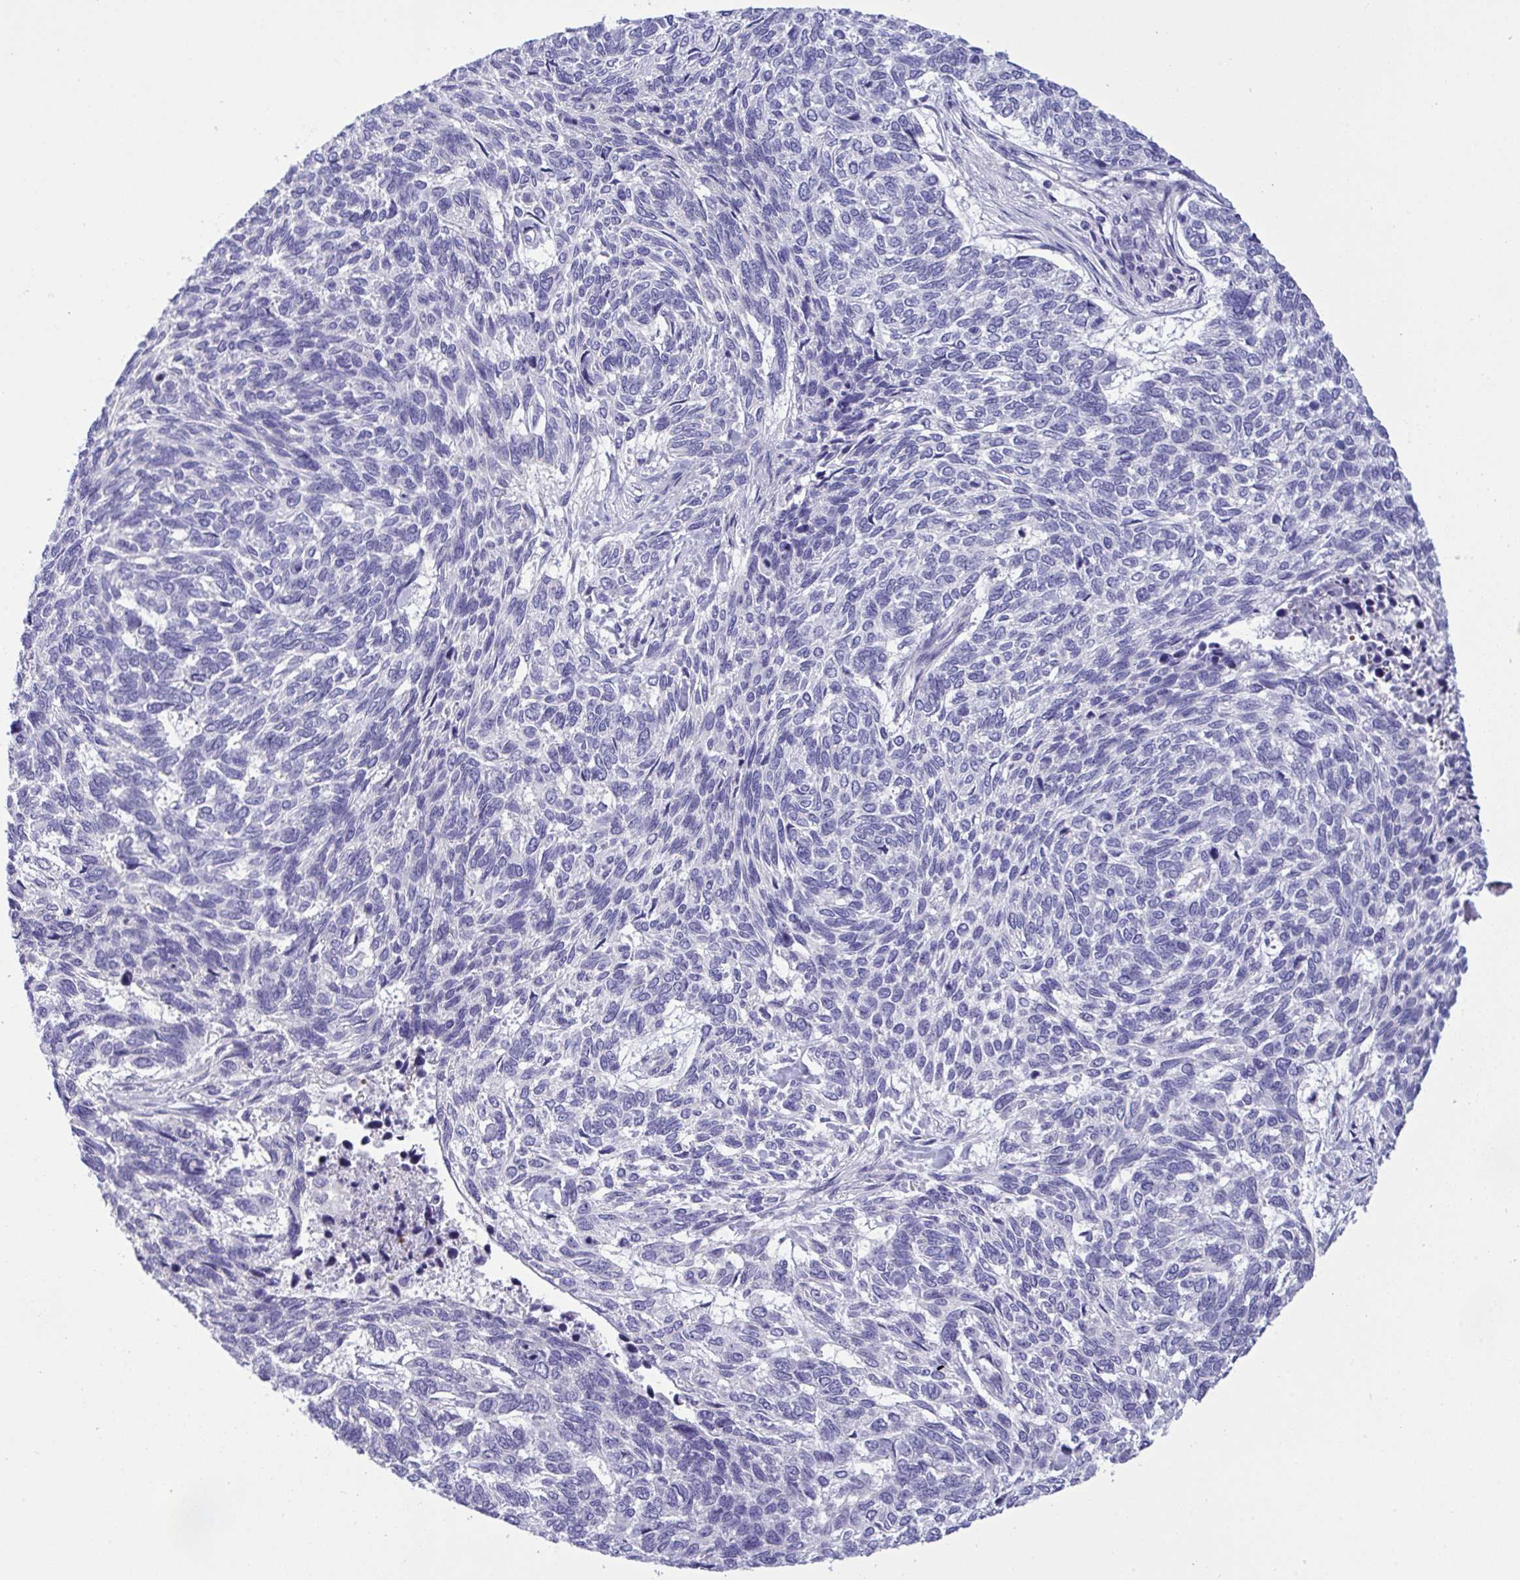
{"staining": {"intensity": "negative", "quantity": "none", "location": "none"}, "tissue": "skin cancer", "cell_type": "Tumor cells", "image_type": "cancer", "snomed": [{"axis": "morphology", "description": "Basal cell carcinoma"}, {"axis": "topography", "description": "Skin"}], "caption": "Tumor cells are negative for brown protein staining in skin basal cell carcinoma.", "gene": "WDR97", "patient": {"sex": "female", "age": 65}}